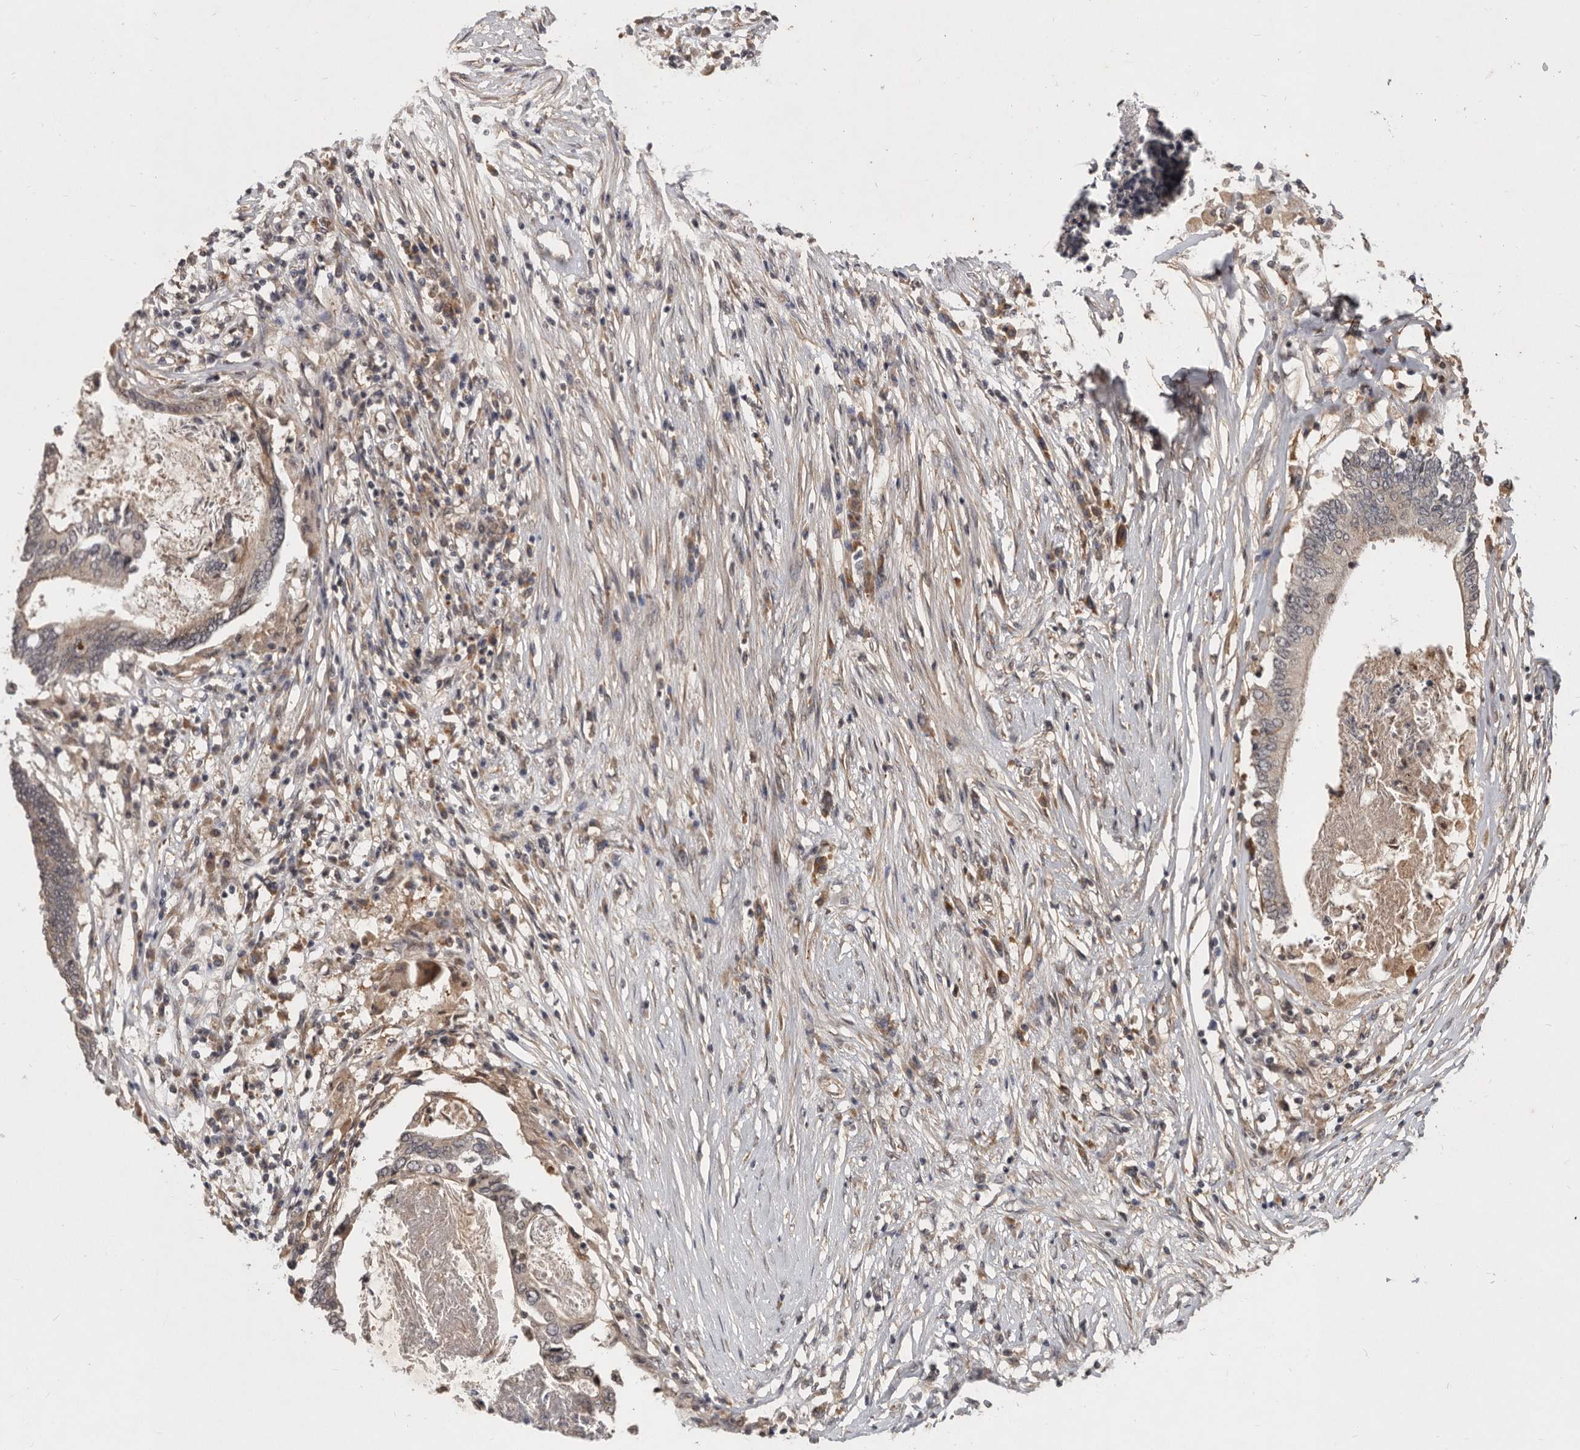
{"staining": {"intensity": "weak", "quantity": "25%-75%", "location": "cytoplasmic/membranous"}, "tissue": "colorectal cancer", "cell_type": "Tumor cells", "image_type": "cancer", "snomed": [{"axis": "morphology", "description": "Adenocarcinoma, NOS"}, {"axis": "topography", "description": "Rectum"}], "caption": "This is an image of immunohistochemistry staining of colorectal adenocarcinoma, which shows weak positivity in the cytoplasmic/membranous of tumor cells.", "gene": "DNAJC28", "patient": {"sex": "male", "age": 63}}